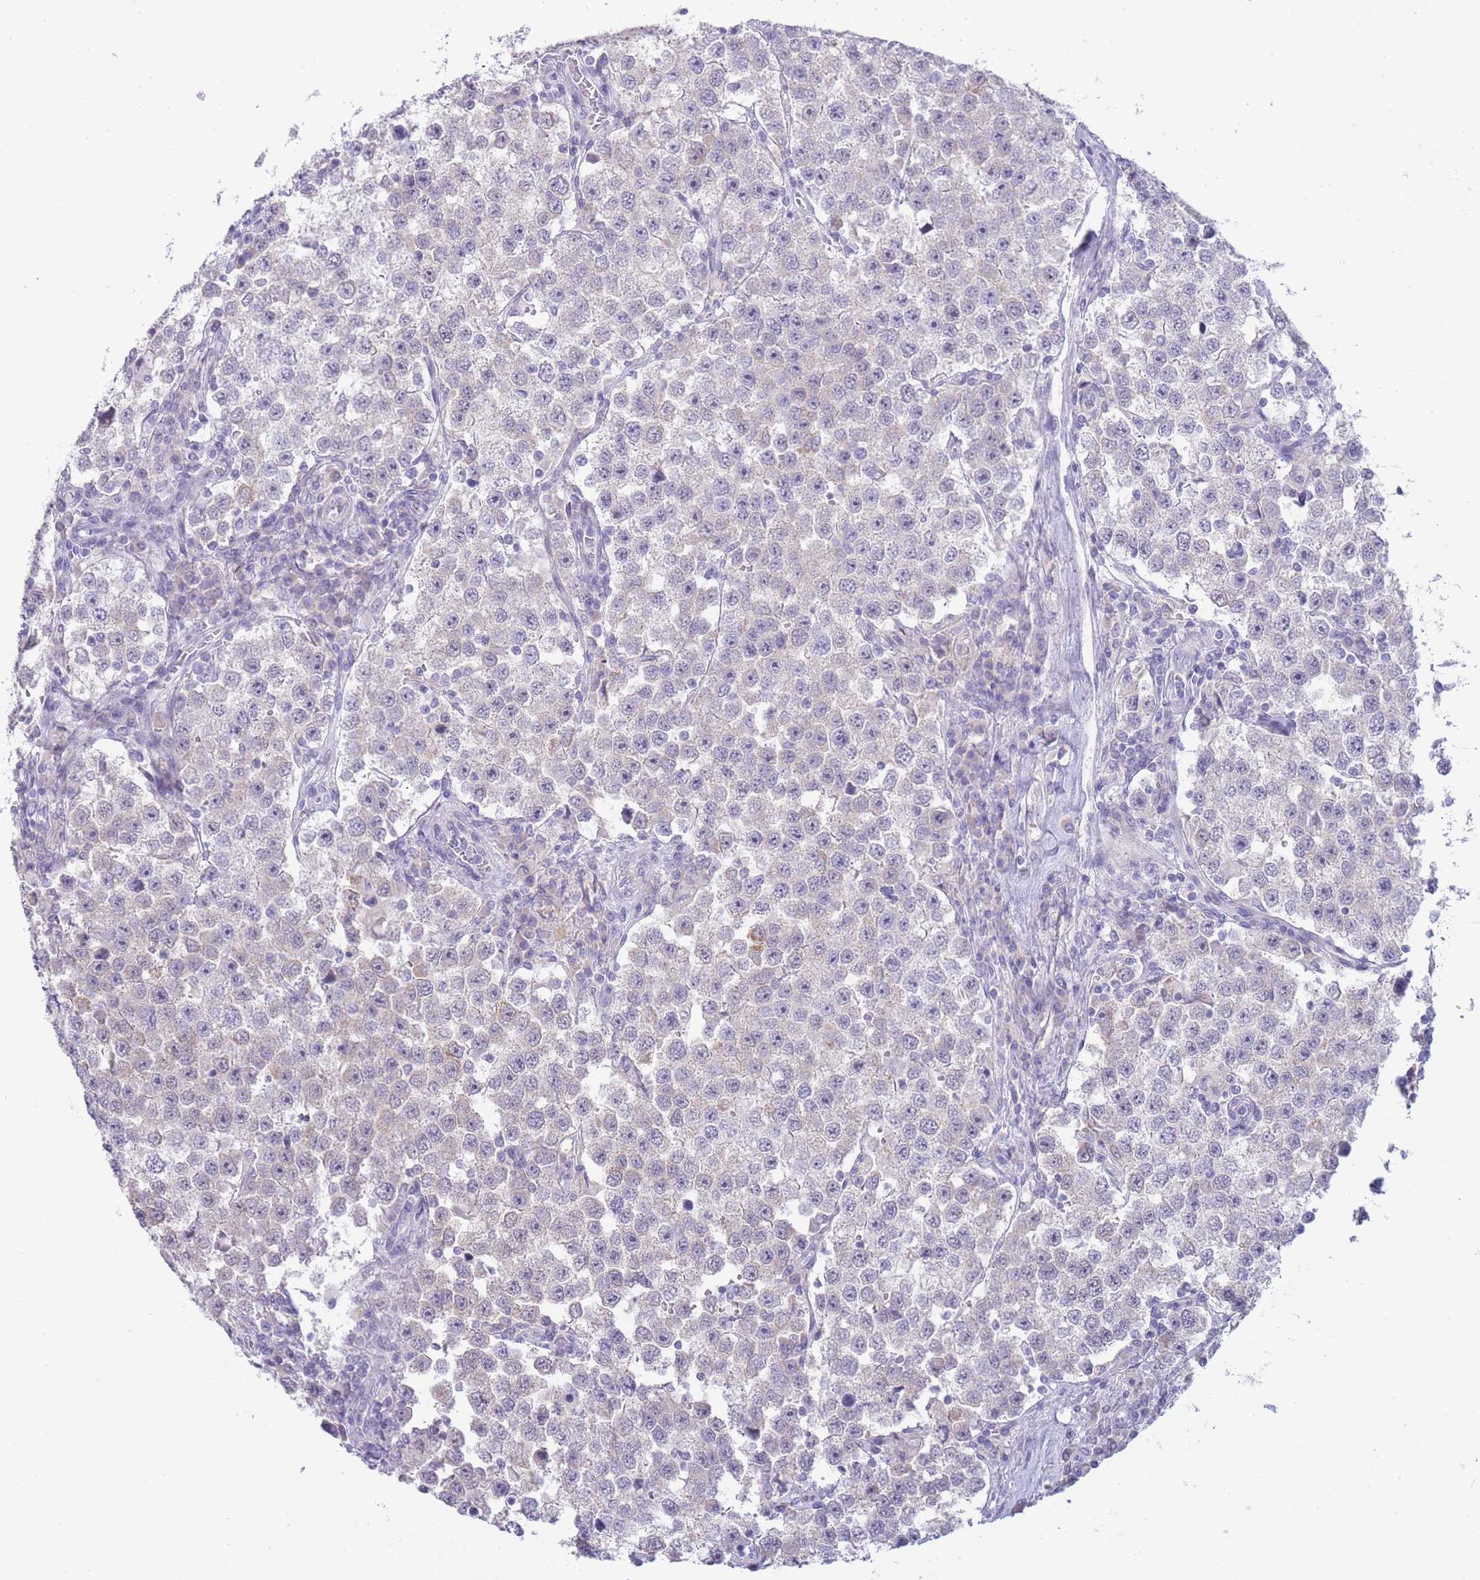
{"staining": {"intensity": "weak", "quantity": "<25%", "location": "nuclear"}, "tissue": "testis cancer", "cell_type": "Tumor cells", "image_type": "cancer", "snomed": [{"axis": "morphology", "description": "Seminoma, NOS"}, {"axis": "topography", "description": "Testis"}], "caption": "Human testis seminoma stained for a protein using immunohistochemistry demonstrates no staining in tumor cells.", "gene": "PRR23B", "patient": {"sex": "male", "age": 37}}